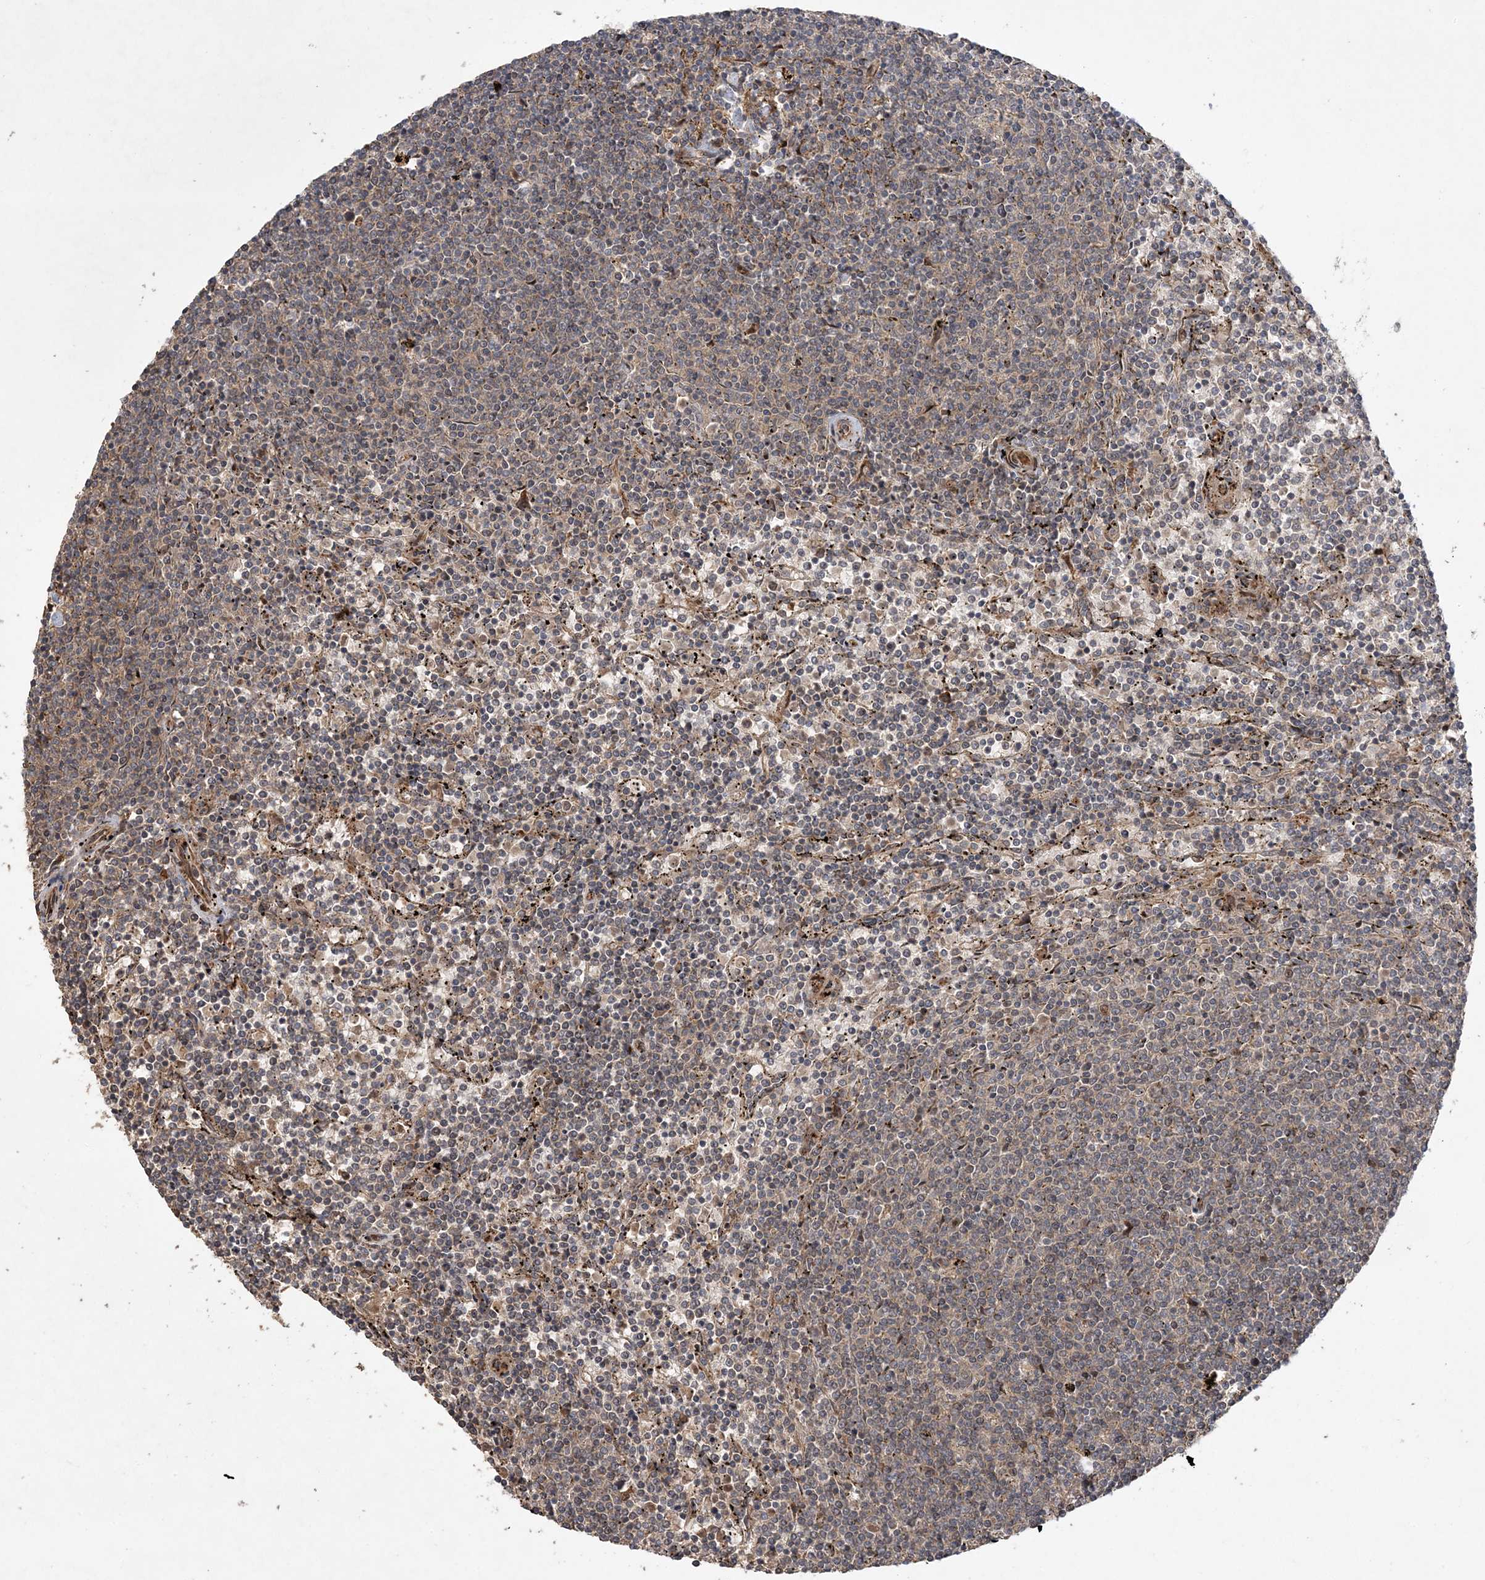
{"staining": {"intensity": "weak", "quantity": "<25%", "location": "cytoplasmic/membranous"}, "tissue": "lymphoma", "cell_type": "Tumor cells", "image_type": "cancer", "snomed": [{"axis": "morphology", "description": "Malignant lymphoma, non-Hodgkin's type, Low grade"}, {"axis": "topography", "description": "Spleen"}], "caption": "Immunohistochemistry photomicrograph of low-grade malignant lymphoma, non-Hodgkin's type stained for a protein (brown), which displays no positivity in tumor cells.", "gene": "UBTD2", "patient": {"sex": "female", "age": 50}}